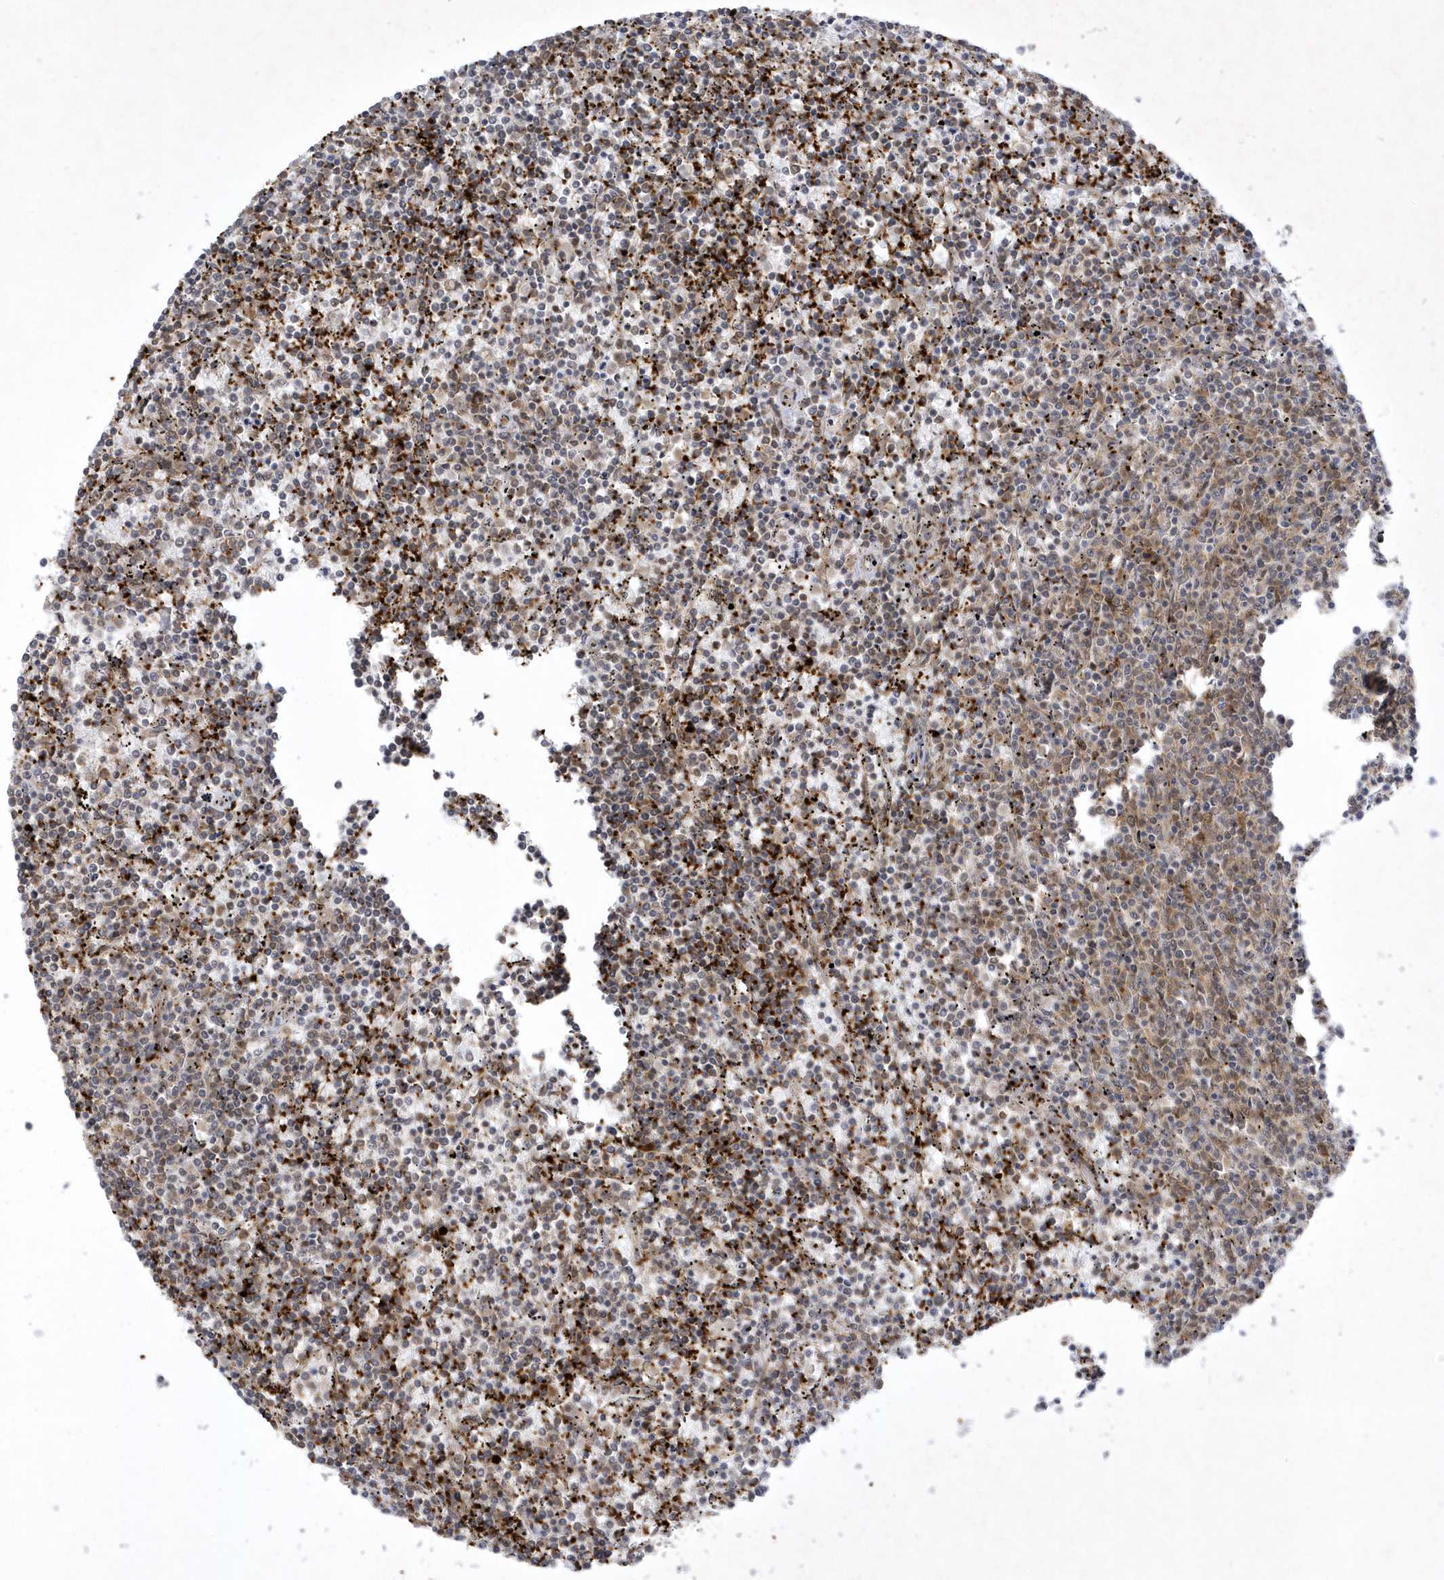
{"staining": {"intensity": "weak", "quantity": "25%-75%", "location": "cytoplasmic/membranous"}, "tissue": "lymphoma", "cell_type": "Tumor cells", "image_type": "cancer", "snomed": [{"axis": "morphology", "description": "Malignant lymphoma, non-Hodgkin's type, Low grade"}, {"axis": "topography", "description": "Spleen"}], "caption": "Immunohistochemical staining of malignant lymphoma, non-Hodgkin's type (low-grade) demonstrates weak cytoplasmic/membranous protein staining in approximately 25%-75% of tumor cells.", "gene": "NAF1", "patient": {"sex": "female", "age": 50}}